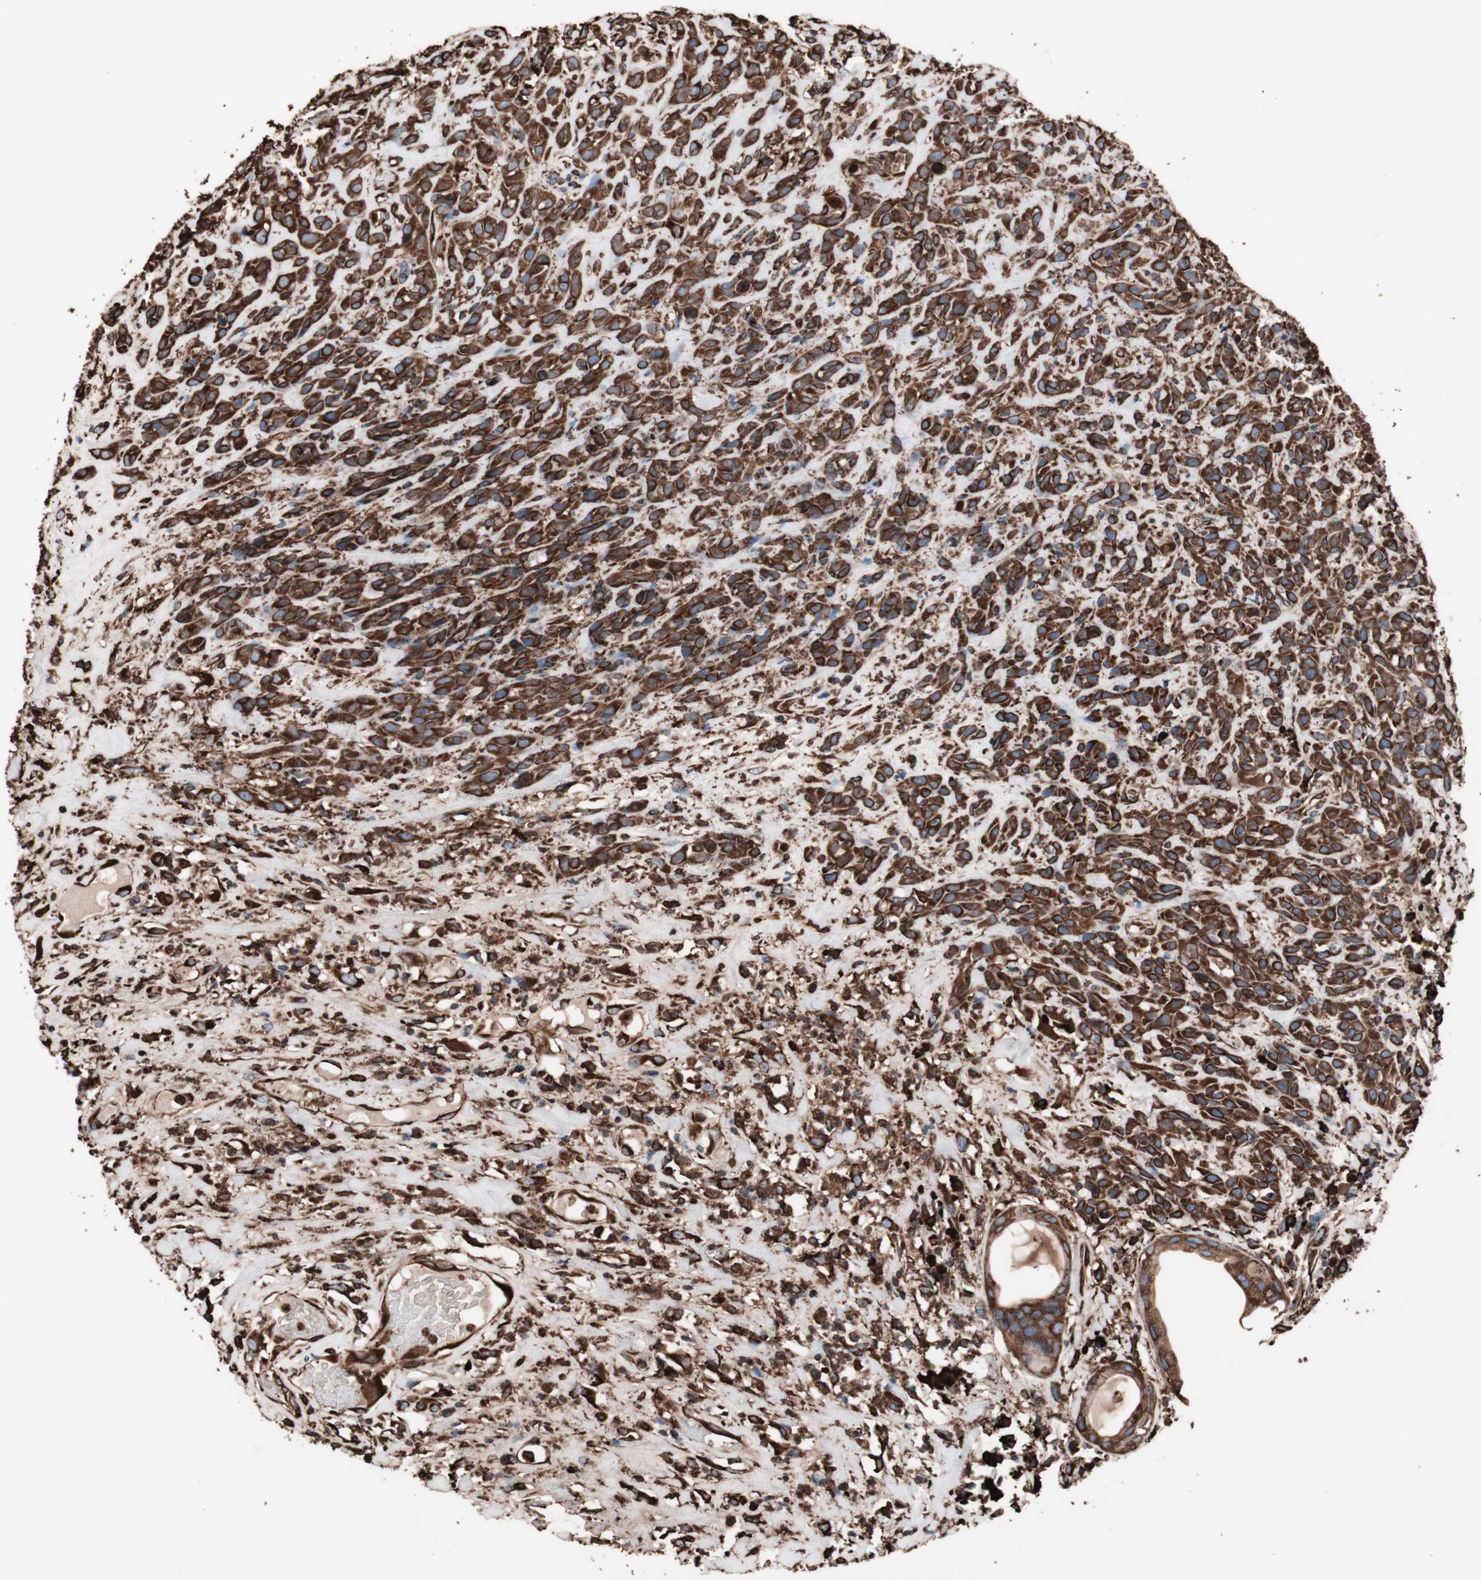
{"staining": {"intensity": "strong", "quantity": ">75%", "location": "cytoplasmic/membranous"}, "tissue": "head and neck cancer", "cell_type": "Tumor cells", "image_type": "cancer", "snomed": [{"axis": "morphology", "description": "Normal tissue, NOS"}, {"axis": "morphology", "description": "Squamous cell carcinoma, NOS"}, {"axis": "topography", "description": "Cartilage tissue"}, {"axis": "topography", "description": "Head-Neck"}], "caption": "This histopathology image exhibits head and neck cancer (squamous cell carcinoma) stained with immunohistochemistry (IHC) to label a protein in brown. The cytoplasmic/membranous of tumor cells show strong positivity for the protein. Nuclei are counter-stained blue.", "gene": "HSP90B1", "patient": {"sex": "male", "age": 62}}